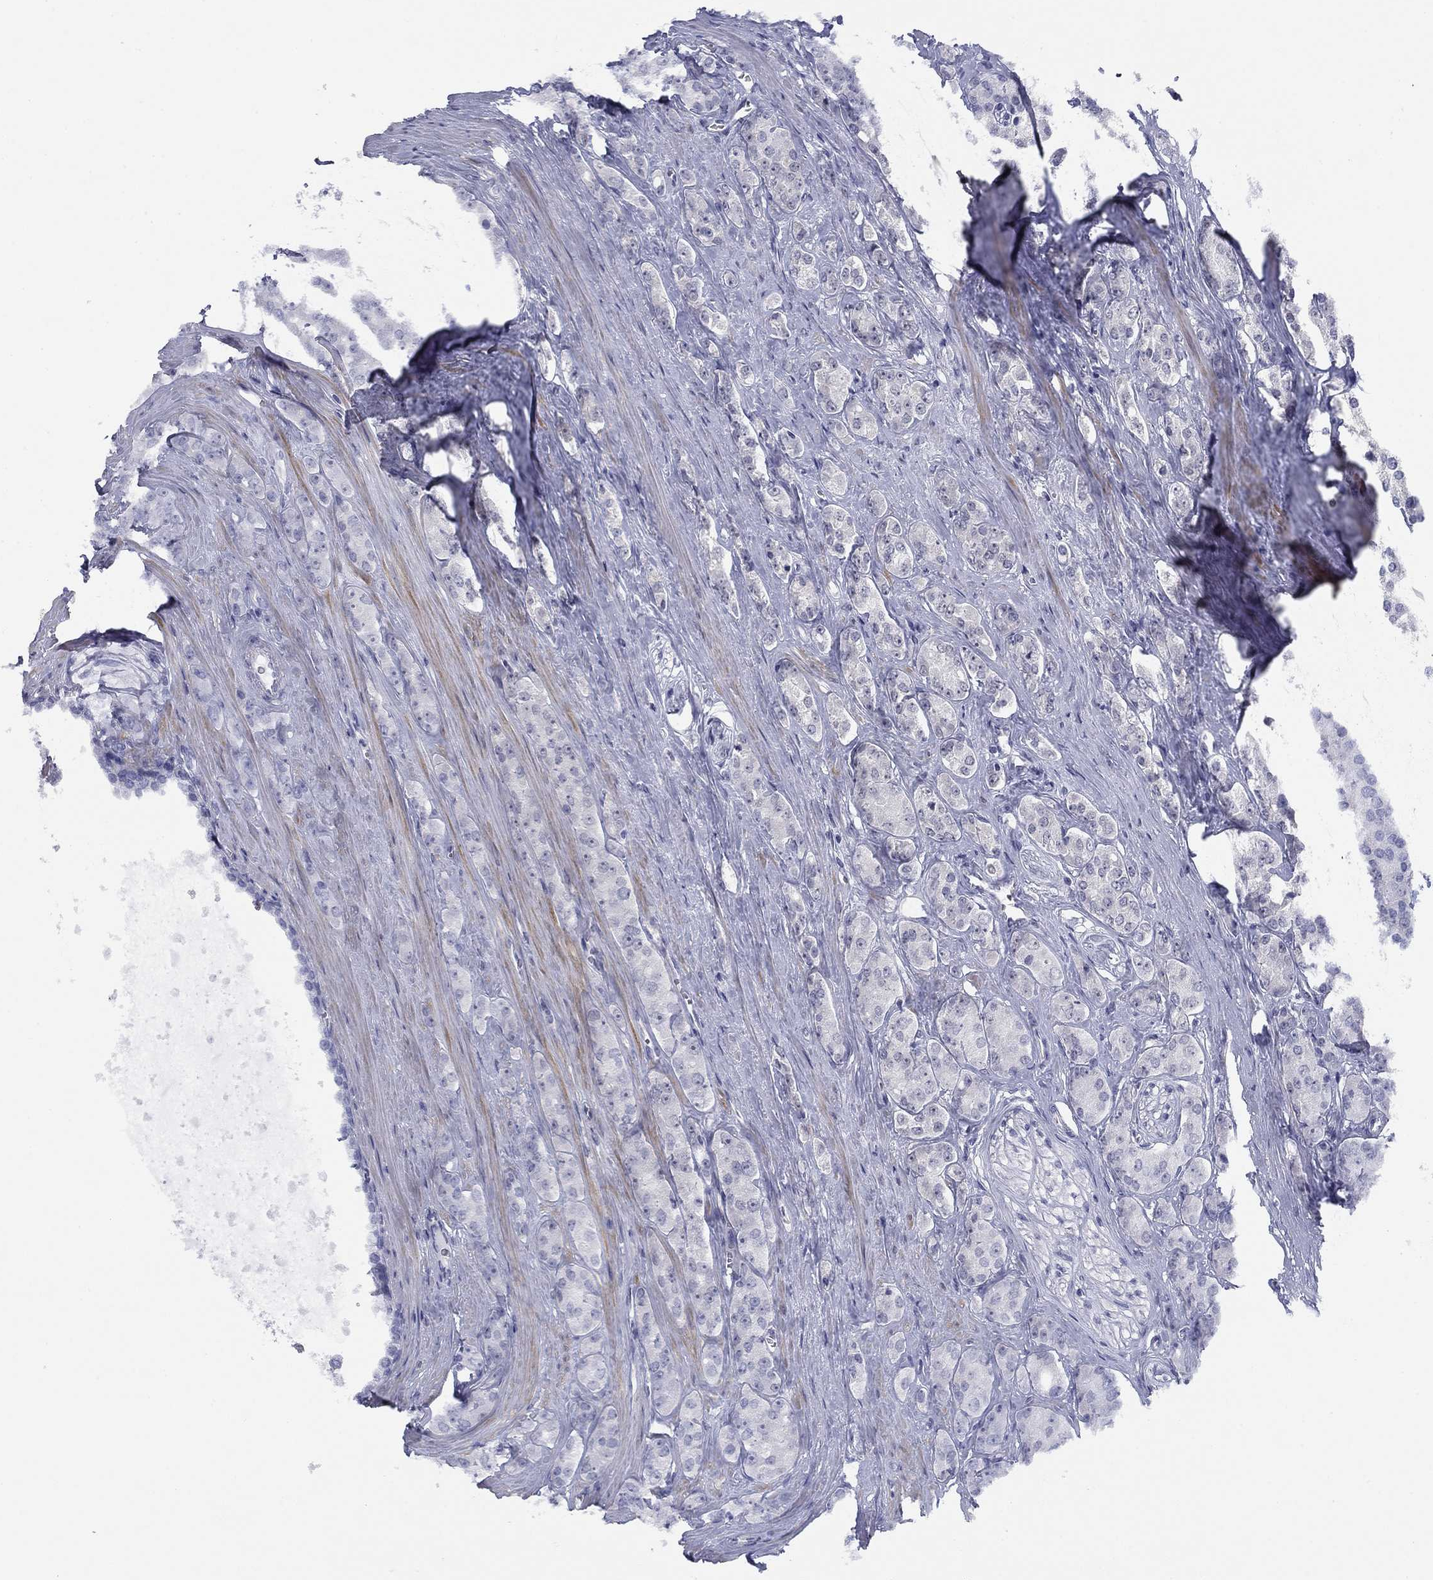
{"staining": {"intensity": "negative", "quantity": "none", "location": "none"}, "tissue": "prostate cancer", "cell_type": "Tumor cells", "image_type": "cancer", "snomed": [{"axis": "morphology", "description": "Adenocarcinoma, NOS"}, {"axis": "topography", "description": "Prostate"}], "caption": "Protein analysis of adenocarcinoma (prostate) shows no significant staining in tumor cells.", "gene": "TIGD4", "patient": {"sex": "male", "age": 67}}